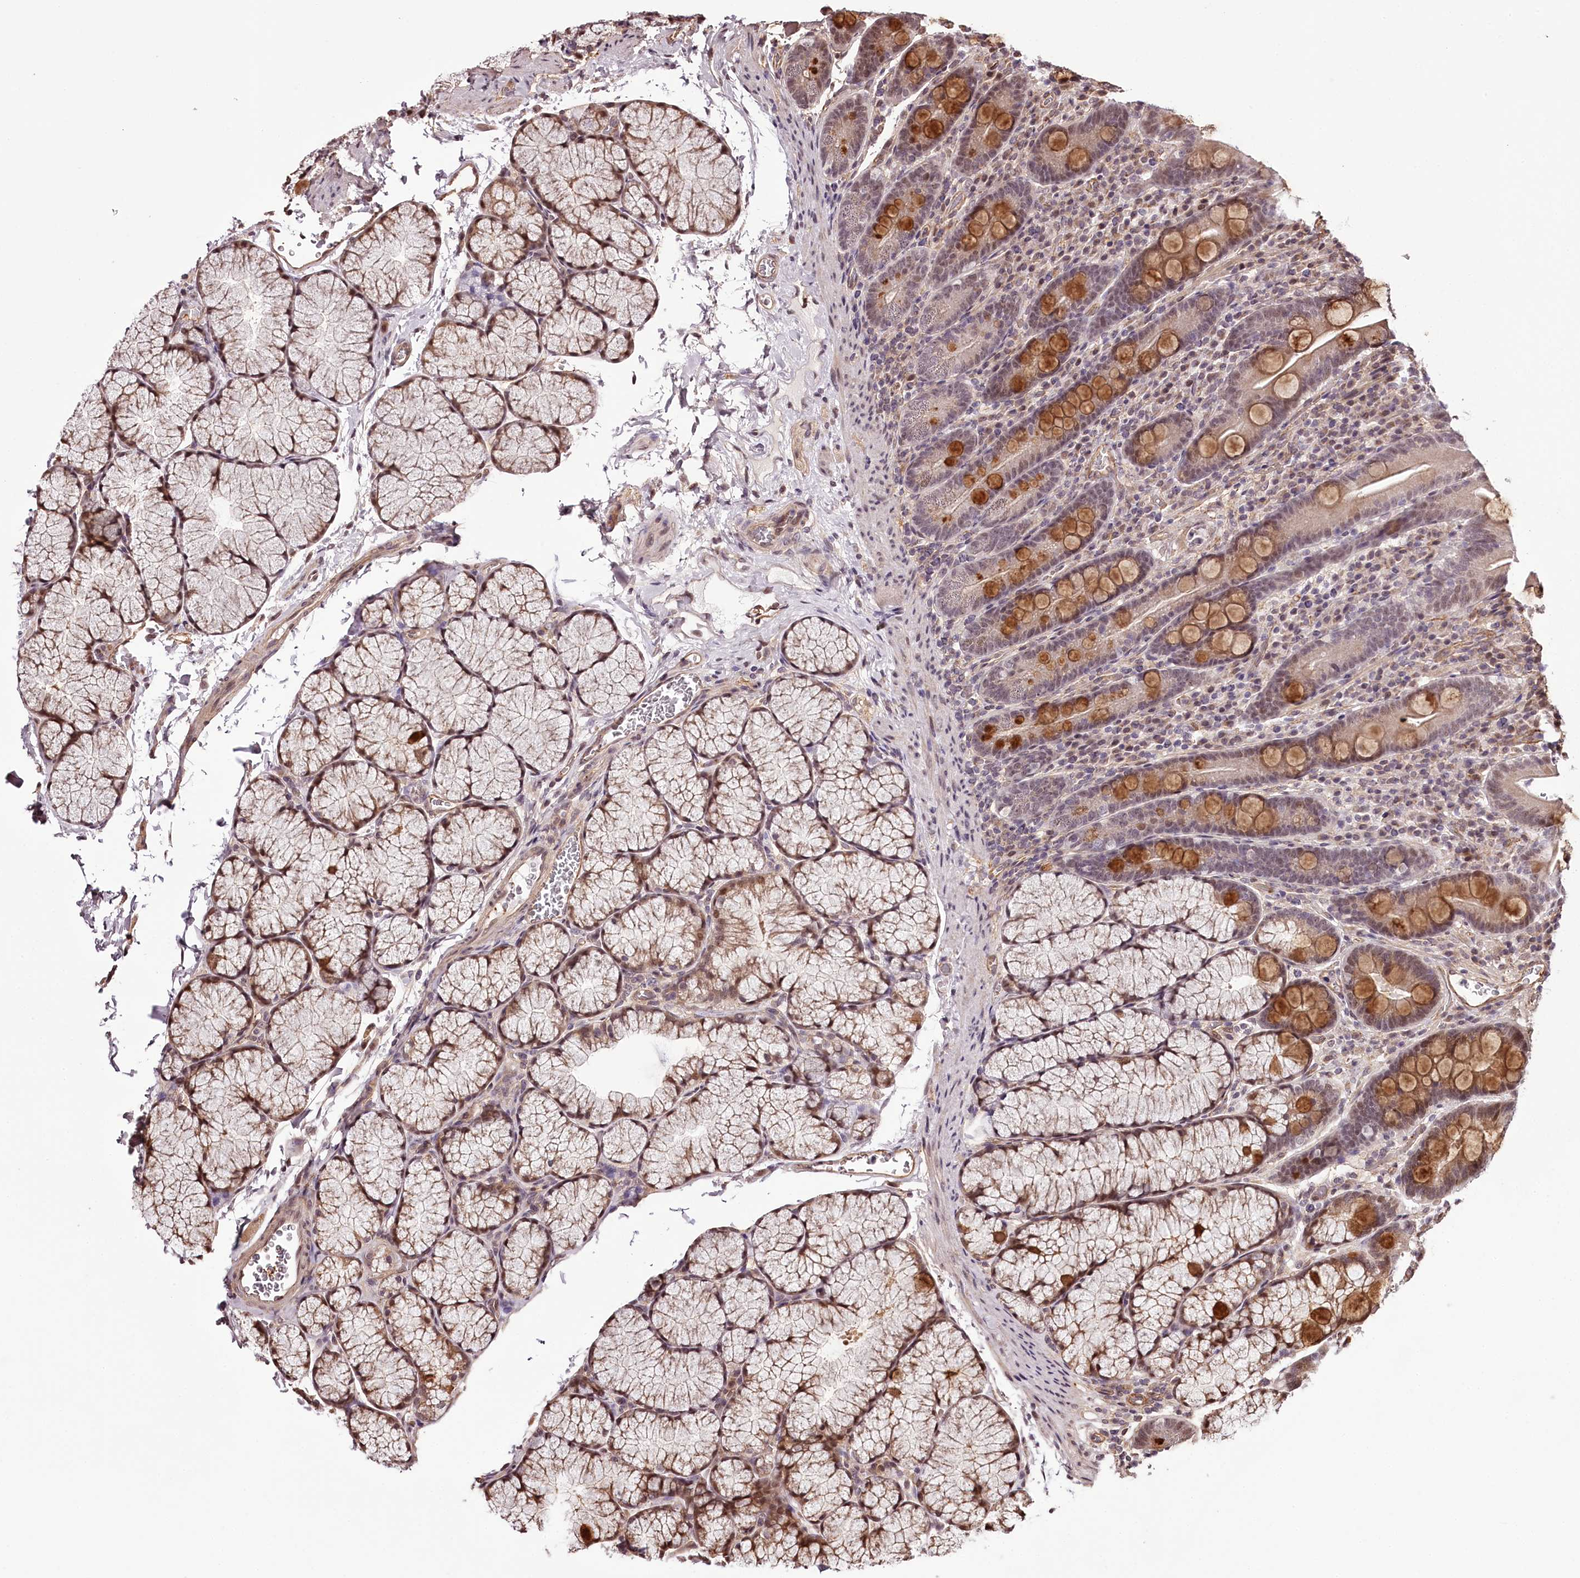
{"staining": {"intensity": "moderate", "quantity": "25%-75%", "location": "cytoplasmic/membranous"}, "tissue": "duodenum", "cell_type": "Glandular cells", "image_type": "normal", "snomed": [{"axis": "morphology", "description": "Normal tissue, NOS"}, {"axis": "topography", "description": "Duodenum"}], "caption": "Duodenum stained for a protein displays moderate cytoplasmic/membranous positivity in glandular cells. The staining was performed using DAB to visualize the protein expression in brown, while the nuclei were stained in blue with hematoxylin (Magnification: 20x).", "gene": "TTC33", "patient": {"sex": "male", "age": 35}}